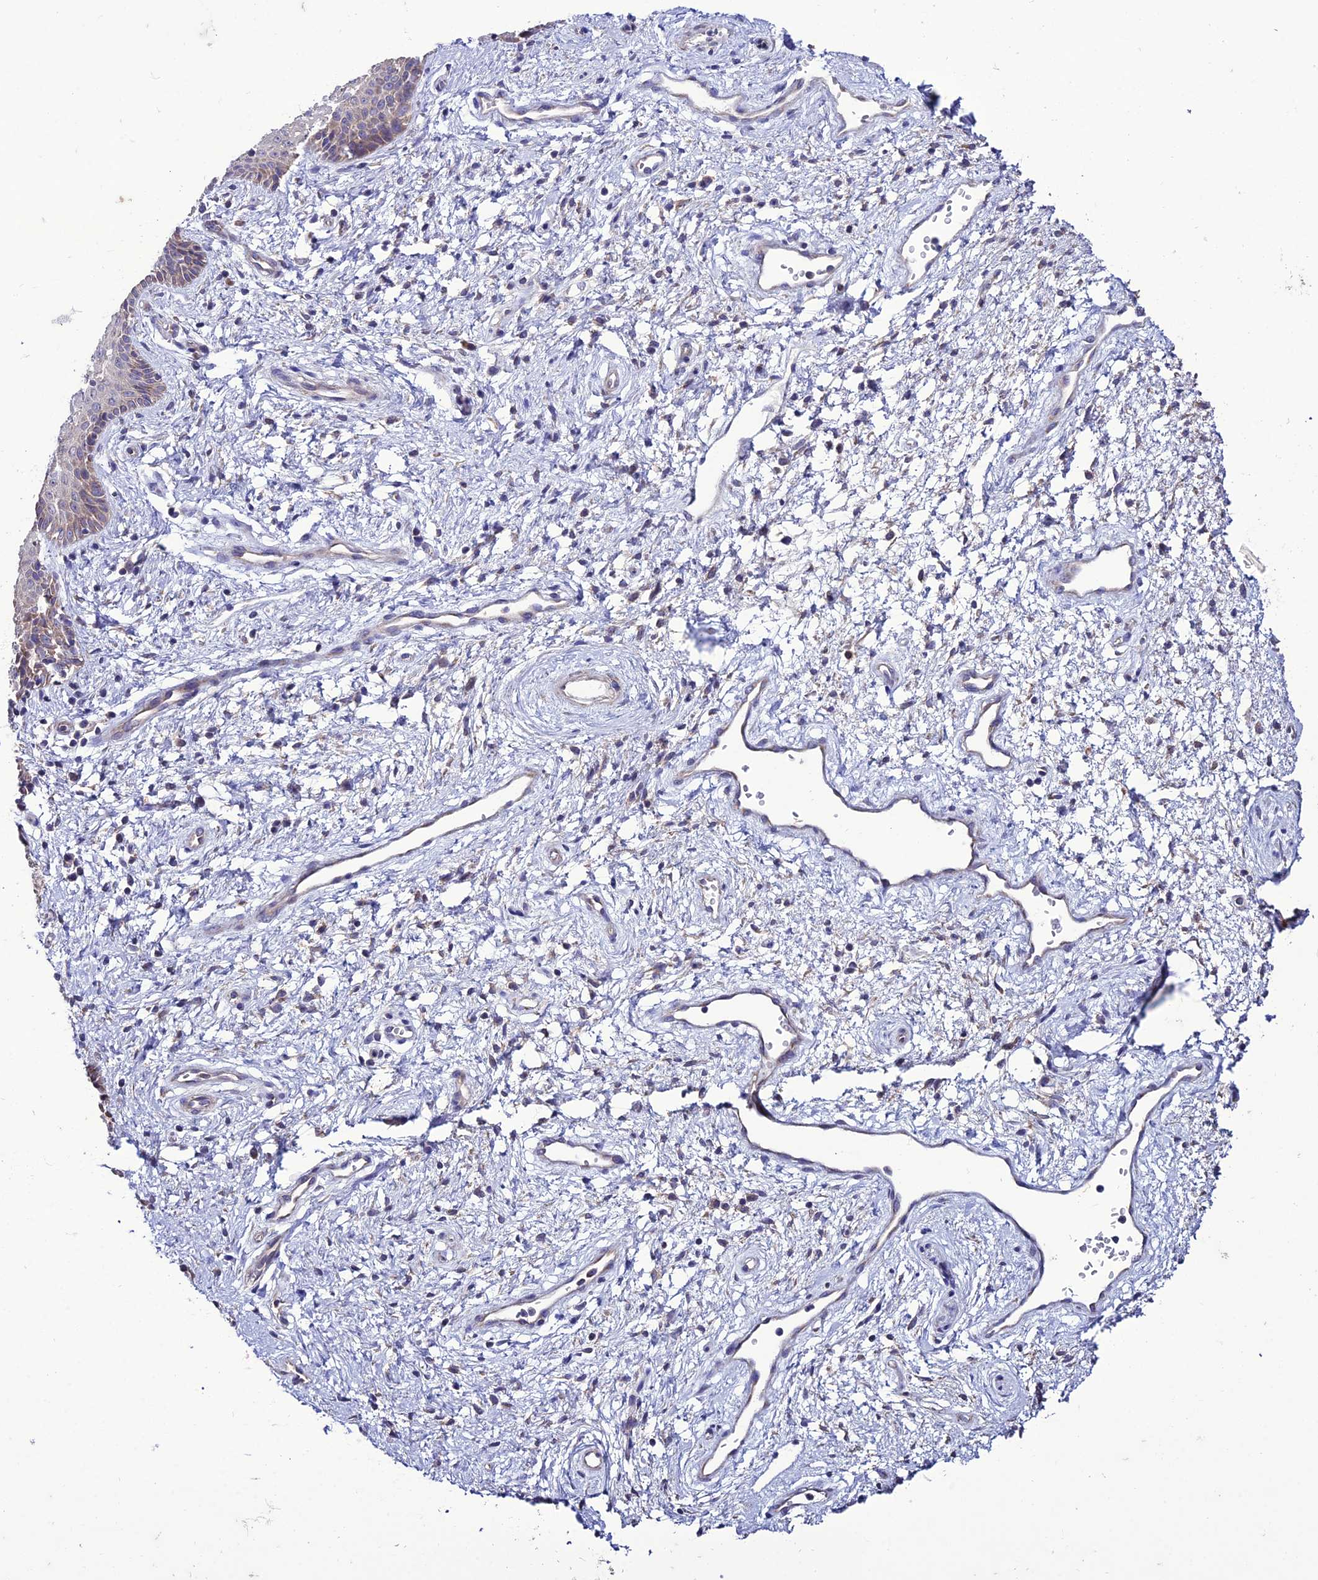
{"staining": {"intensity": "weak", "quantity": "<25%", "location": "cytoplasmic/membranous"}, "tissue": "vagina", "cell_type": "Squamous epithelial cells", "image_type": "normal", "snomed": [{"axis": "morphology", "description": "Normal tissue, NOS"}, {"axis": "topography", "description": "Vagina"}], "caption": "A micrograph of human vagina is negative for staining in squamous epithelial cells. Nuclei are stained in blue.", "gene": "HOGA1", "patient": {"sex": "female", "age": 34}}